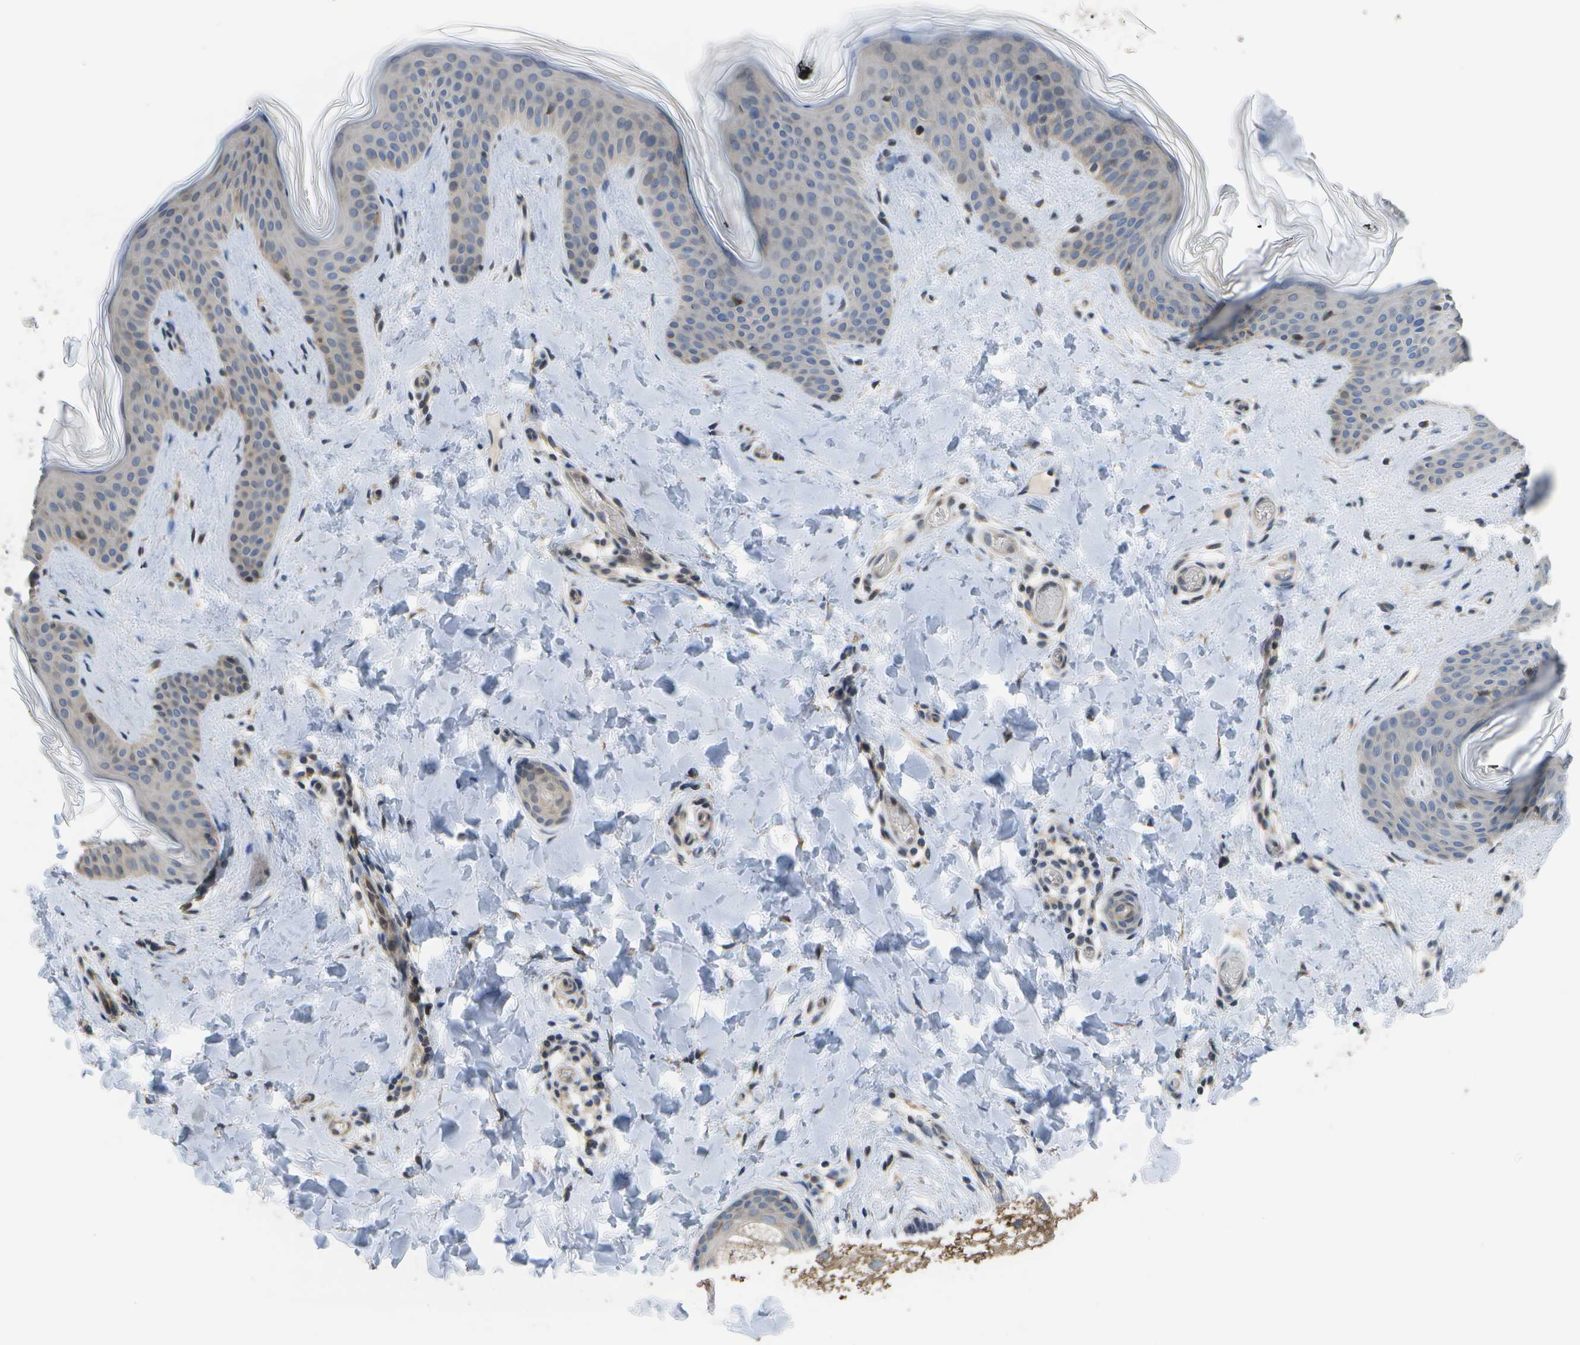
{"staining": {"intensity": "weak", "quantity": ">75%", "location": "cytoplasmic/membranous"}, "tissue": "skin", "cell_type": "Fibroblasts", "image_type": "normal", "snomed": [{"axis": "morphology", "description": "Normal tissue, NOS"}, {"axis": "topography", "description": "Skin"}], "caption": "Immunohistochemistry (DAB (3,3'-diaminobenzidine)) staining of benign skin displays weak cytoplasmic/membranous protein staining in about >75% of fibroblasts. The staining is performed using DAB (3,3'-diaminobenzidine) brown chromogen to label protein expression. The nuclei are counter-stained blue using hematoxylin.", "gene": "HADHA", "patient": {"sex": "female", "age": 17}}